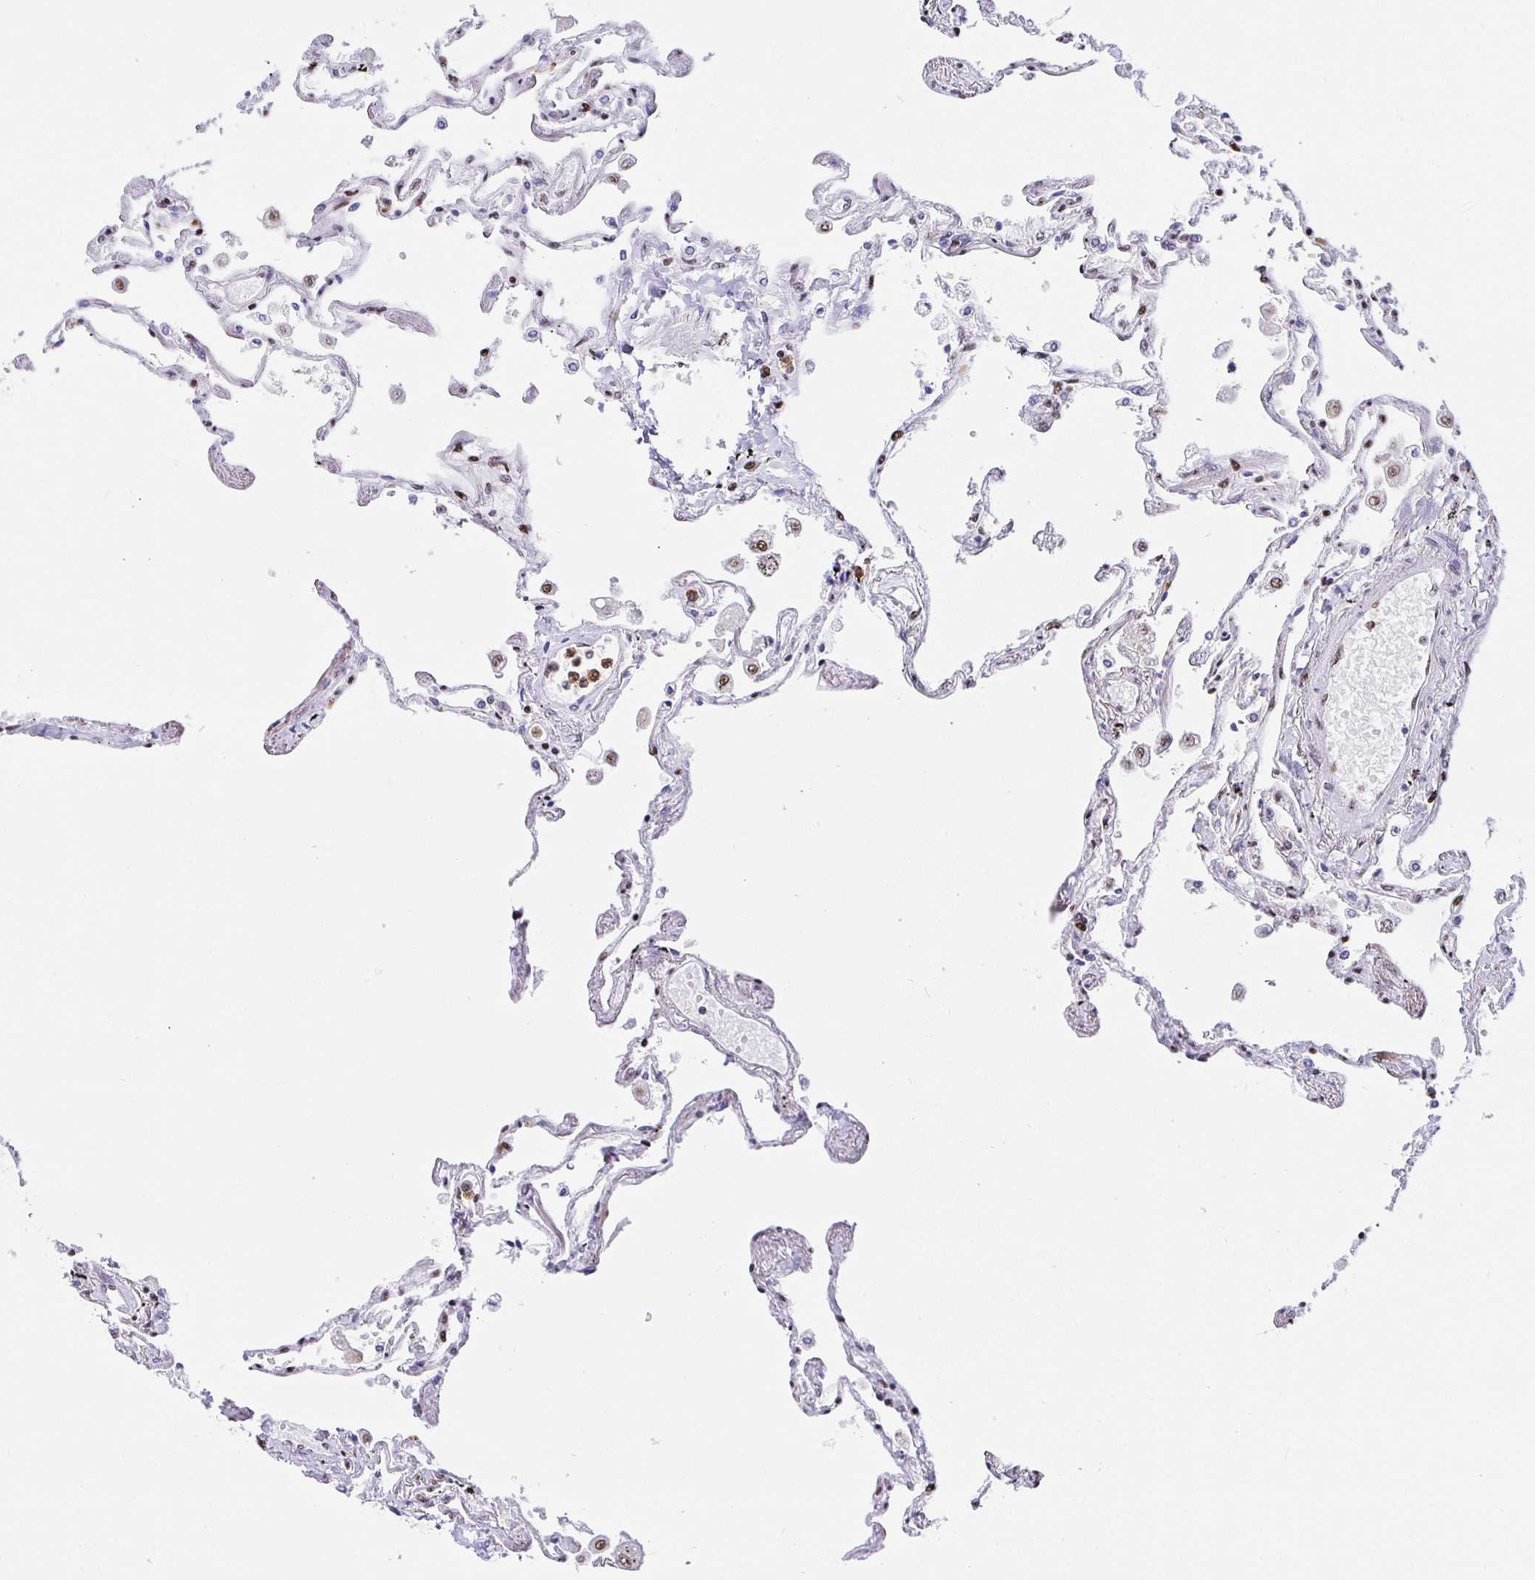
{"staining": {"intensity": "strong", "quantity": "25%-75%", "location": "nuclear"}, "tissue": "lung", "cell_type": "Alveolar cells", "image_type": "normal", "snomed": [{"axis": "morphology", "description": "Normal tissue, NOS"}, {"axis": "morphology", "description": "Adenocarcinoma, NOS"}, {"axis": "topography", "description": "Cartilage tissue"}, {"axis": "topography", "description": "Lung"}], "caption": "Protein positivity by immunohistochemistry (IHC) displays strong nuclear staining in approximately 25%-75% of alveolar cells in normal lung.", "gene": "SETD5", "patient": {"sex": "female", "age": 67}}